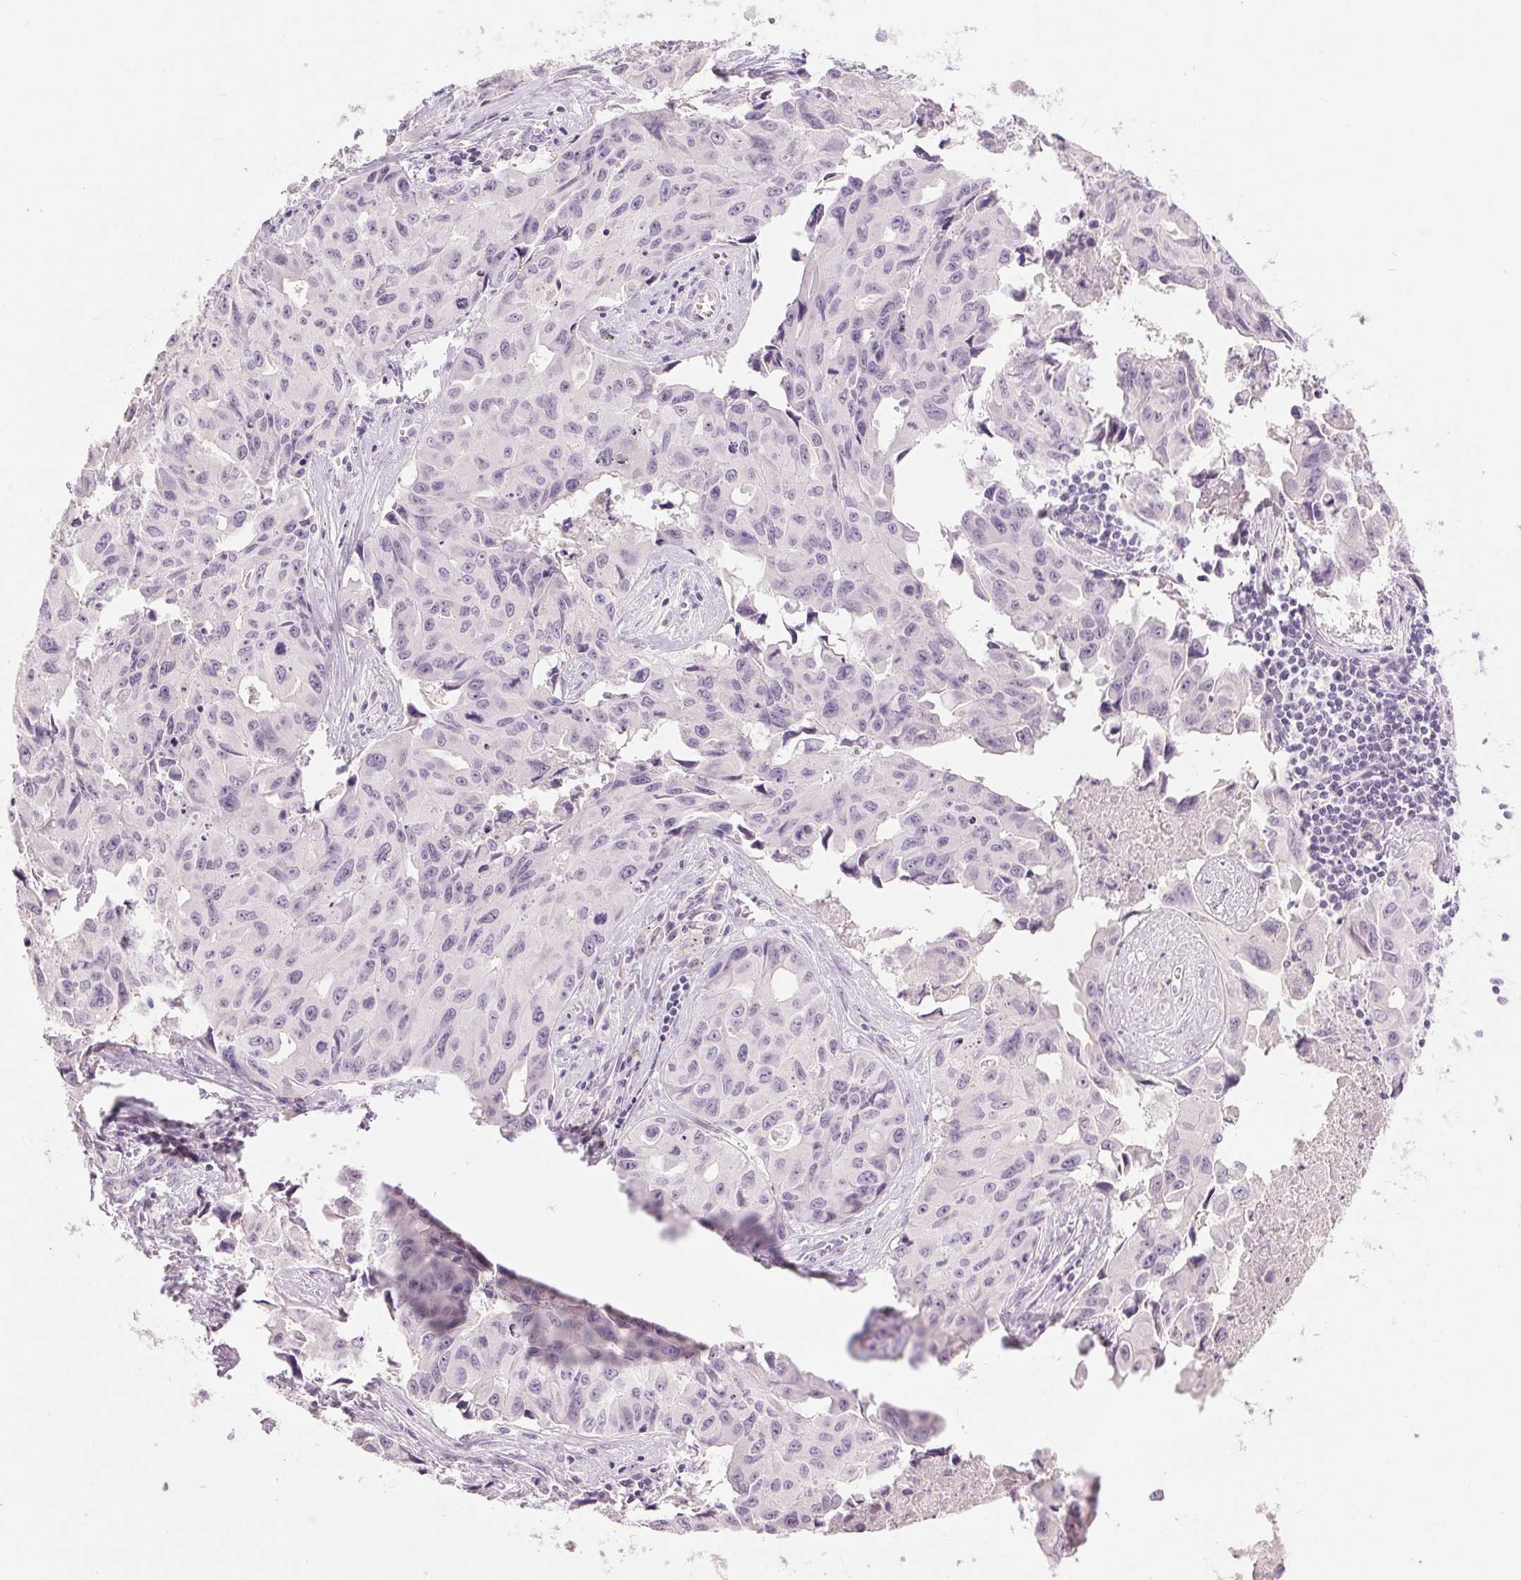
{"staining": {"intensity": "negative", "quantity": "none", "location": "none"}, "tissue": "lung cancer", "cell_type": "Tumor cells", "image_type": "cancer", "snomed": [{"axis": "morphology", "description": "Adenocarcinoma, NOS"}, {"axis": "topography", "description": "Lymph node"}, {"axis": "topography", "description": "Lung"}], "caption": "Tumor cells show no significant protein expression in adenocarcinoma (lung). Brightfield microscopy of IHC stained with DAB (brown) and hematoxylin (blue), captured at high magnification.", "gene": "DSG3", "patient": {"sex": "male", "age": 64}}